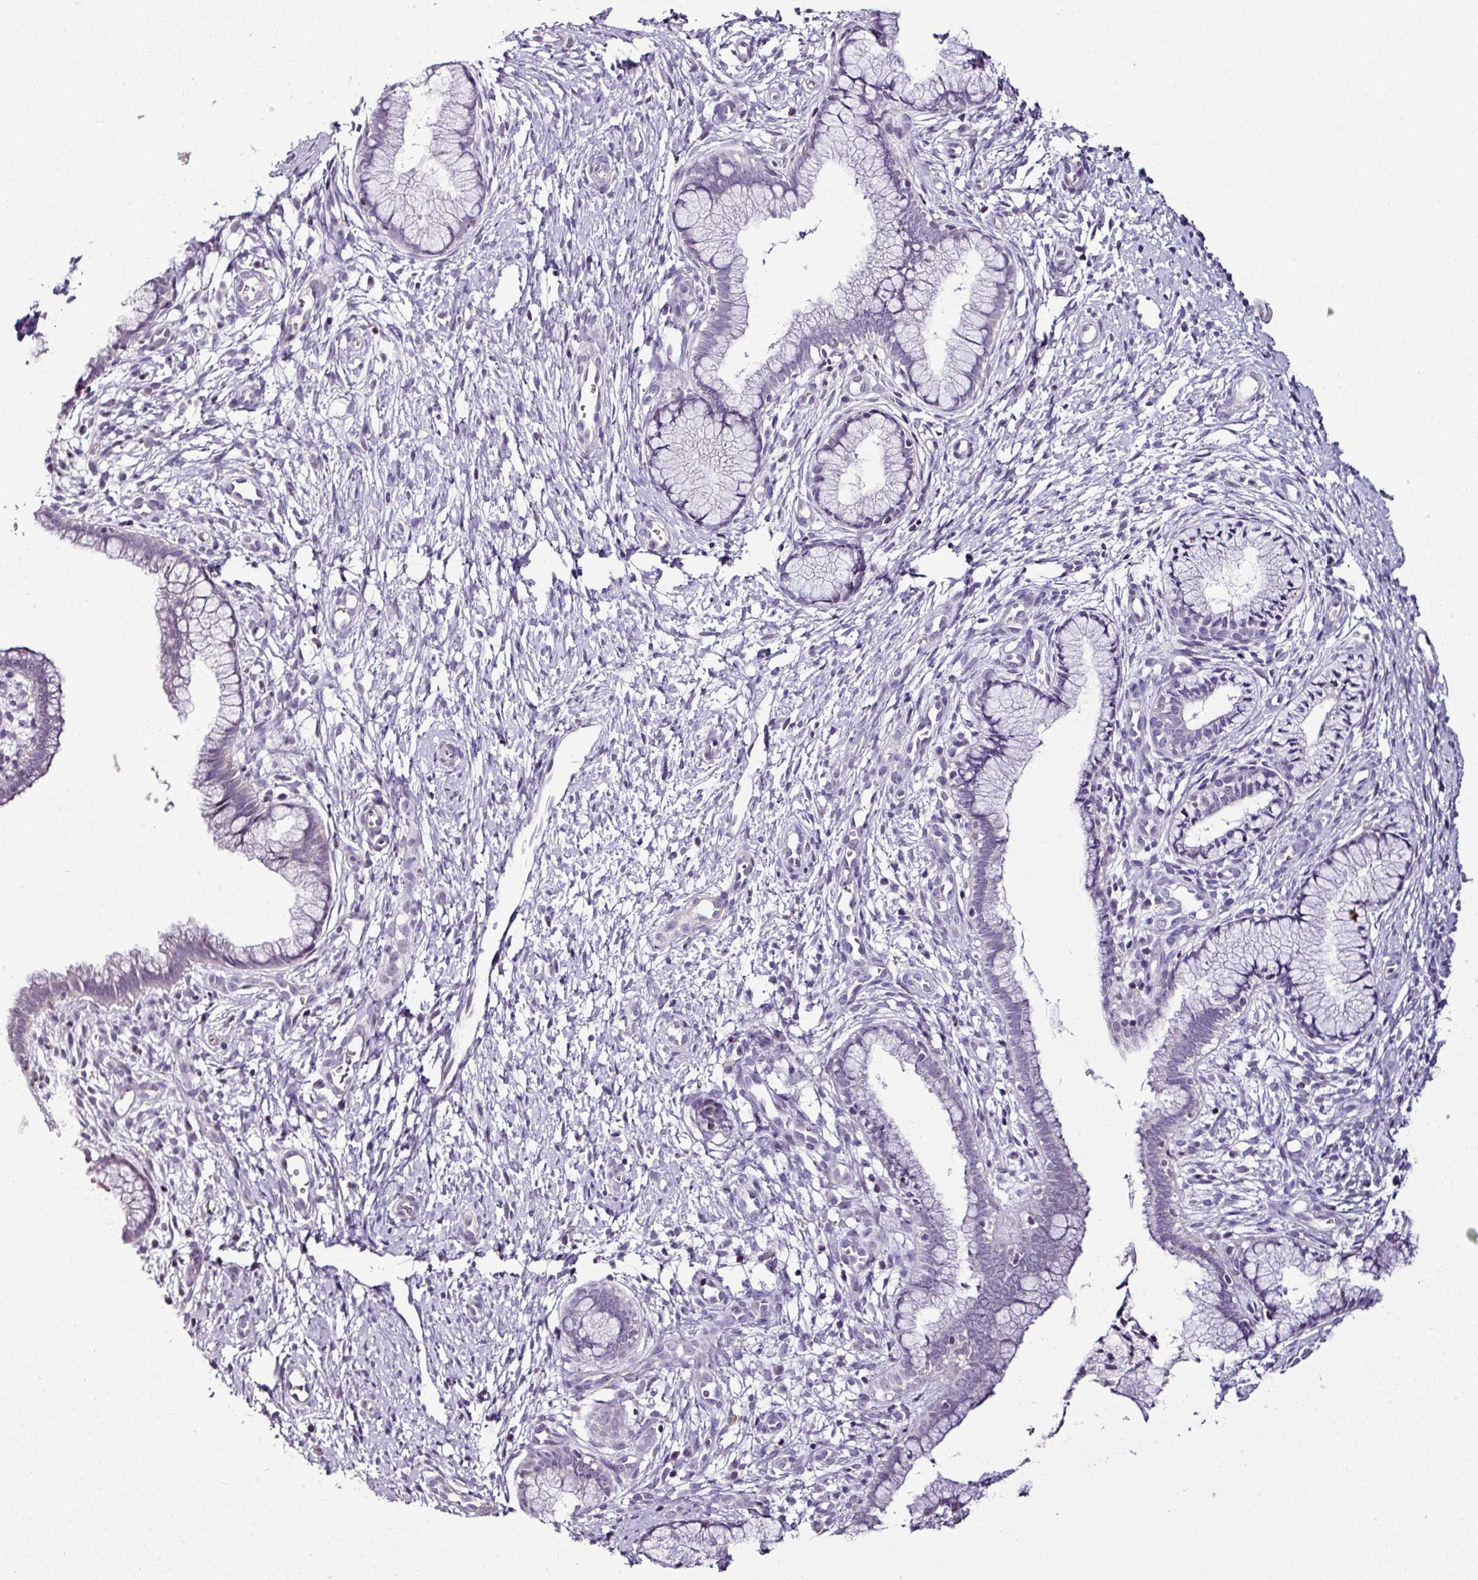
{"staining": {"intensity": "negative", "quantity": "none", "location": "none"}, "tissue": "cervix", "cell_type": "Glandular cells", "image_type": "normal", "snomed": [{"axis": "morphology", "description": "Normal tissue, NOS"}, {"axis": "topography", "description": "Cervix"}], "caption": "There is no significant positivity in glandular cells of cervix. (Immunohistochemistry, brightfield microscopy, high magnification).", "gene": "TEX30", "patient": {"sex": "female", "age": 36}}